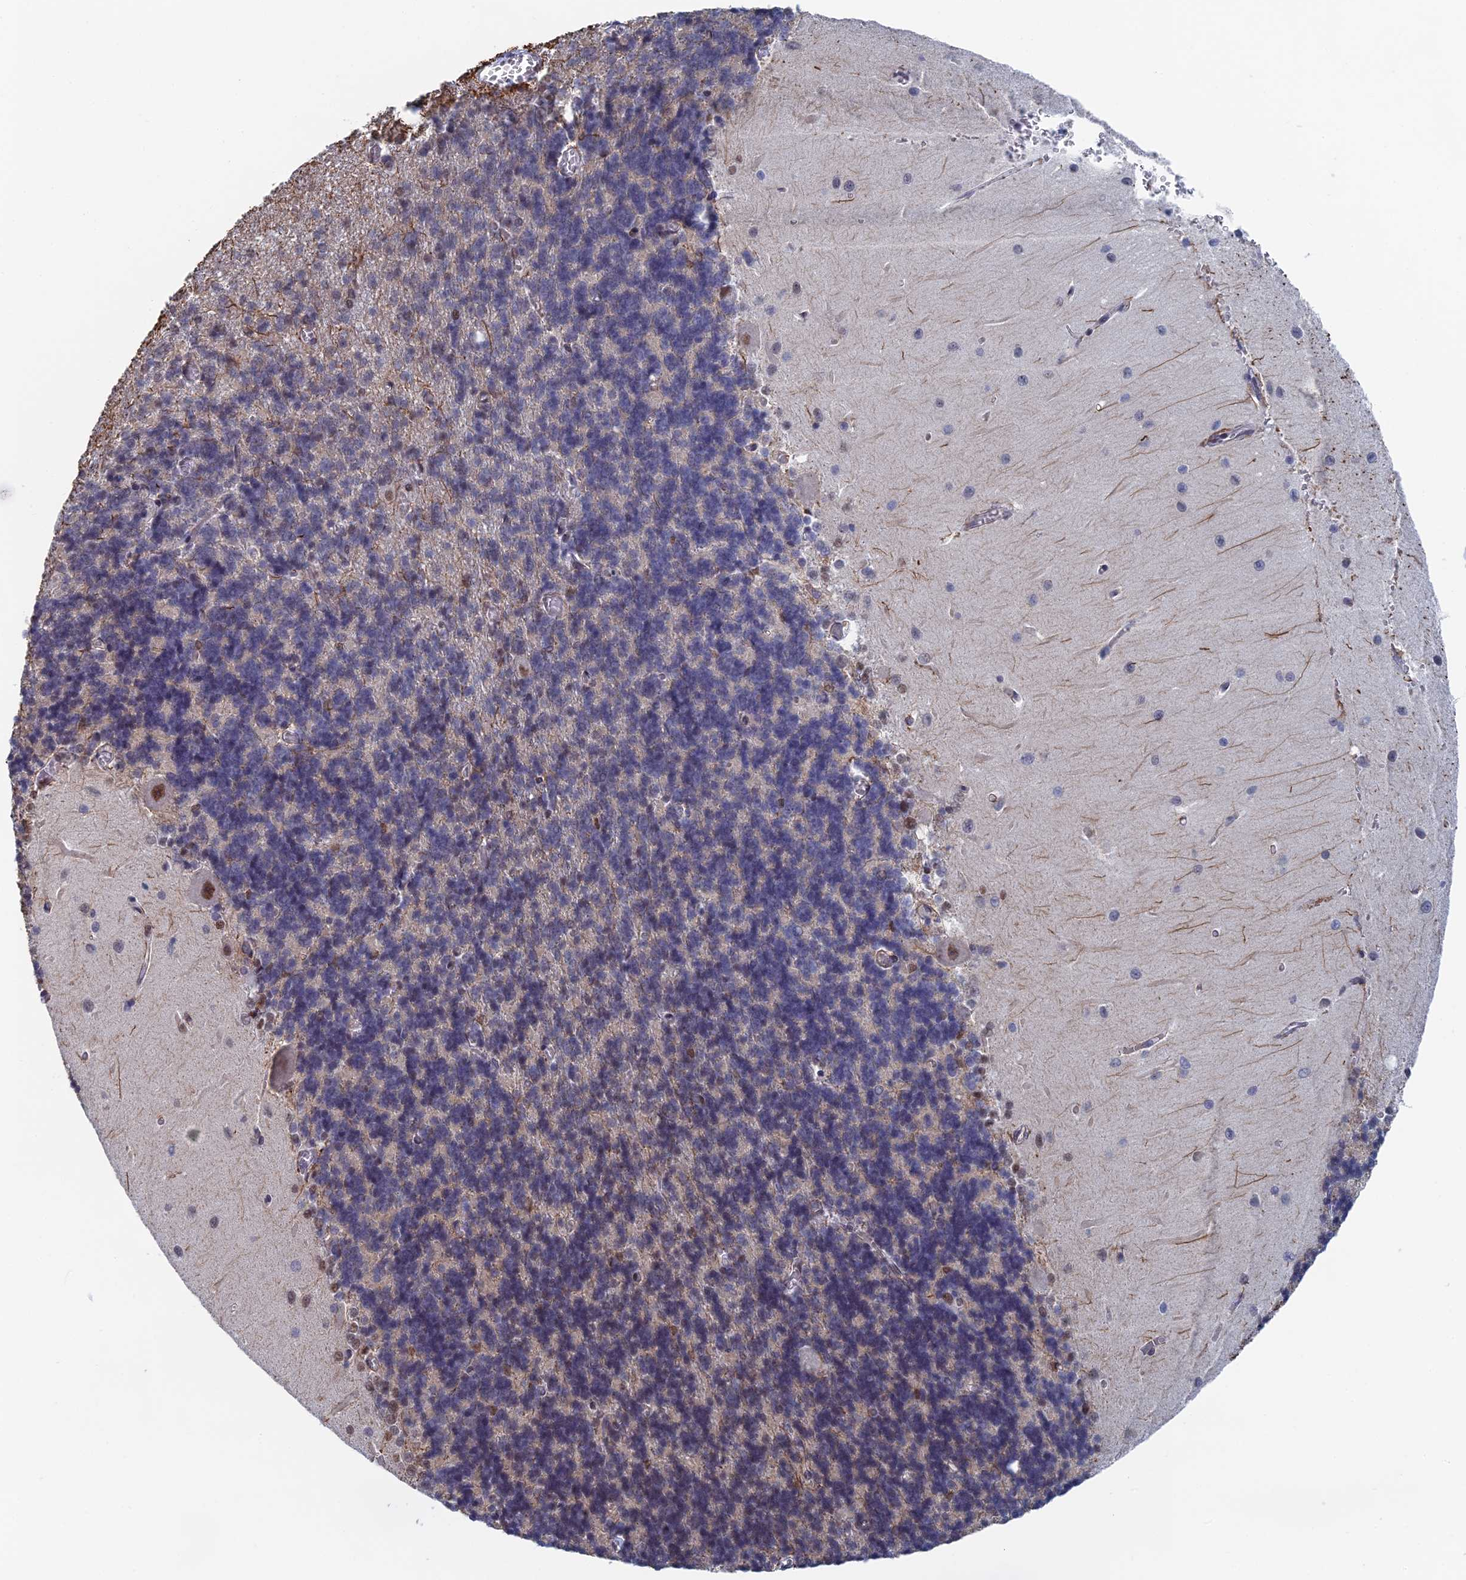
{"staining": {"intensity": "weak", "quantity": "25%-75%", "location": "cytoplasmic/membranous"}, "tissue": "cerebellum", "cell_type": "Cells in granular layer", "image_type": "normal", "snomed": [{"axis": "morphology", "description": "Normal tissue, NOS"}, {"axis": "topography", "description": "Cerebellum"}], "caption": "Weak cytoplasmic/membranous staining for a protein is seen in approximately 25%-75% of cells in granular layer of unremarkable cerebellum using IHC.", "gene": "GMNC", "patient": {"sex": "male", "age": 37}}